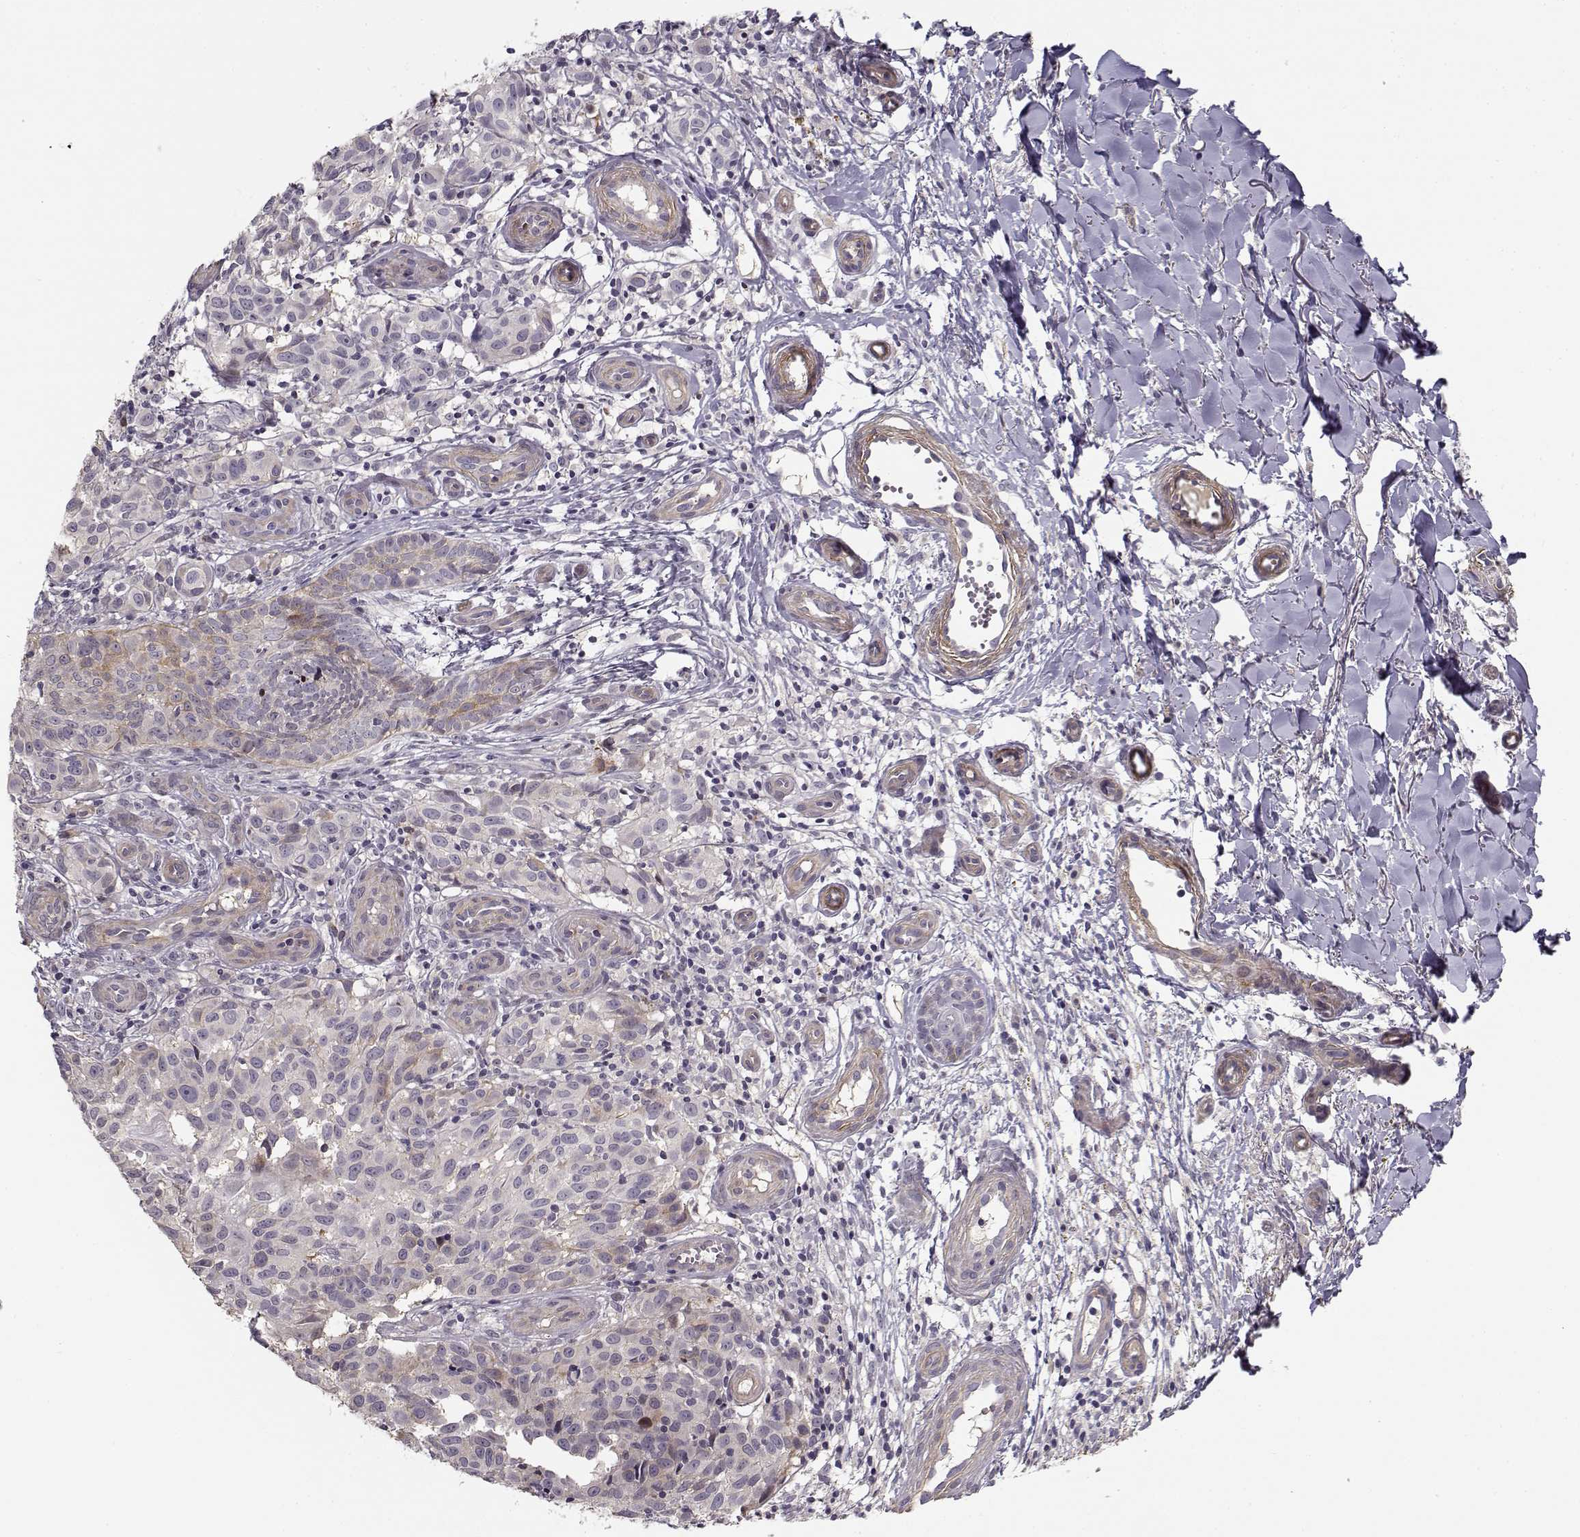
{"staining": {"intensity": "weak", "quantity": "<25%", "location": "cytoplasmic/membranous"}, "tissue": "melanoma", "cell_type": "Tumor cells", "image_type": "cancer", "snomed": [{"axis": "morphology", "description": "Malignant melanoma, NOS"}, {"axis": "topography", "description": "Skin"}], "caption": "Immunohistochemistry (IHC) of malignant melanoma reveals no staining in tumor cells.", "gene": "RGS9BP", "patient": {"sex": "female", "age": 53}}